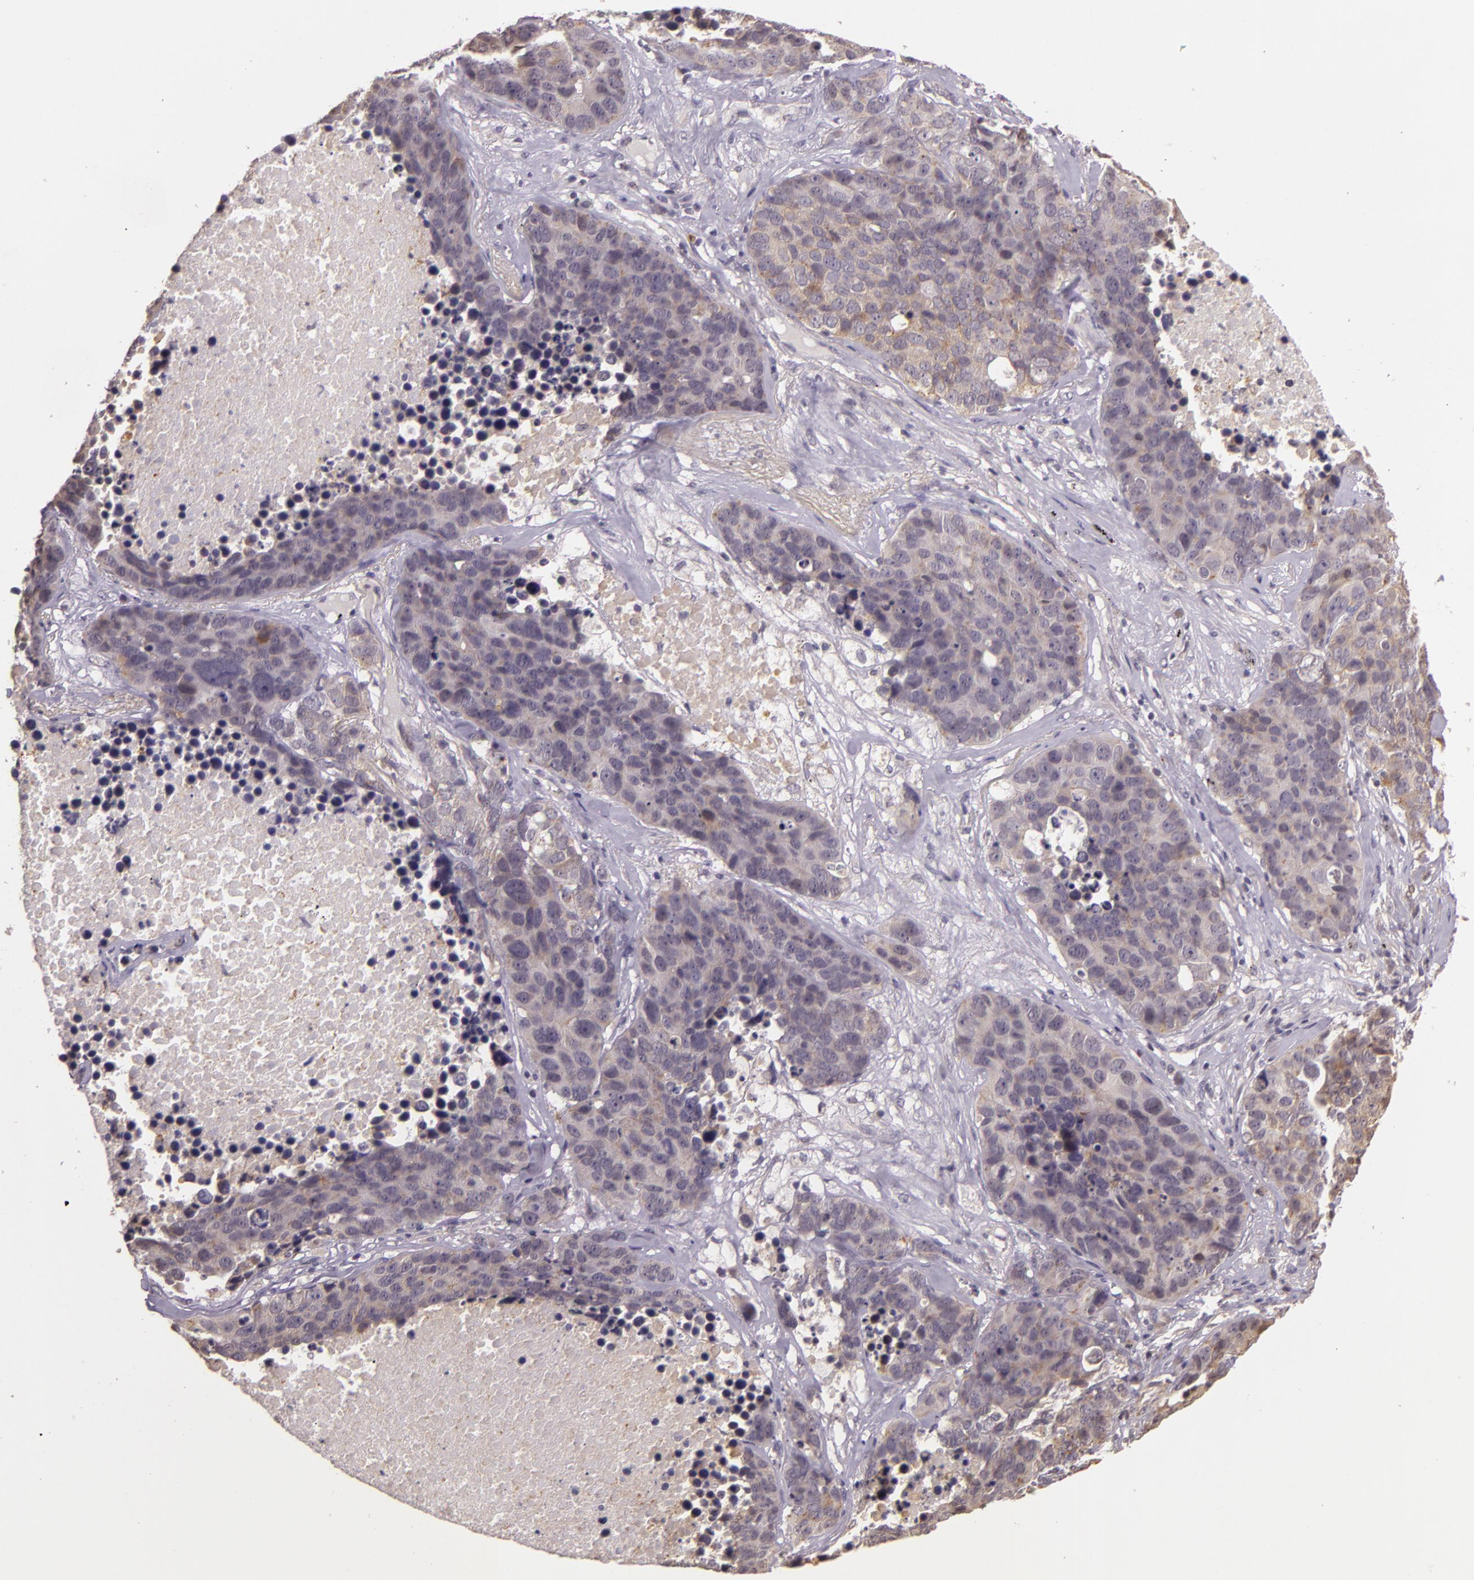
{"staining": {"intensity": "negative", "quantity": "none", "location": "none"}, "tissue": "lung cancer", "cell_type": "Tumor cells", "image_type": "cancer", "snomed": [{"axis": "morphology", "description": "Carcinoid, malignant, NOS"}, {"axis": "topography", "description": "Lung"}], "caption": "A micrograph of lung cancer (malignant carcinoid) stained for a protein displays no brown staining in tumor cells. Brightfield microscopy of immunohistochemistry stained with DAB (brown) and hematoxylin (blue), captured at high magnification.", "gene": "ARMH4", "patient": {"sex": "male", "age": 60}}